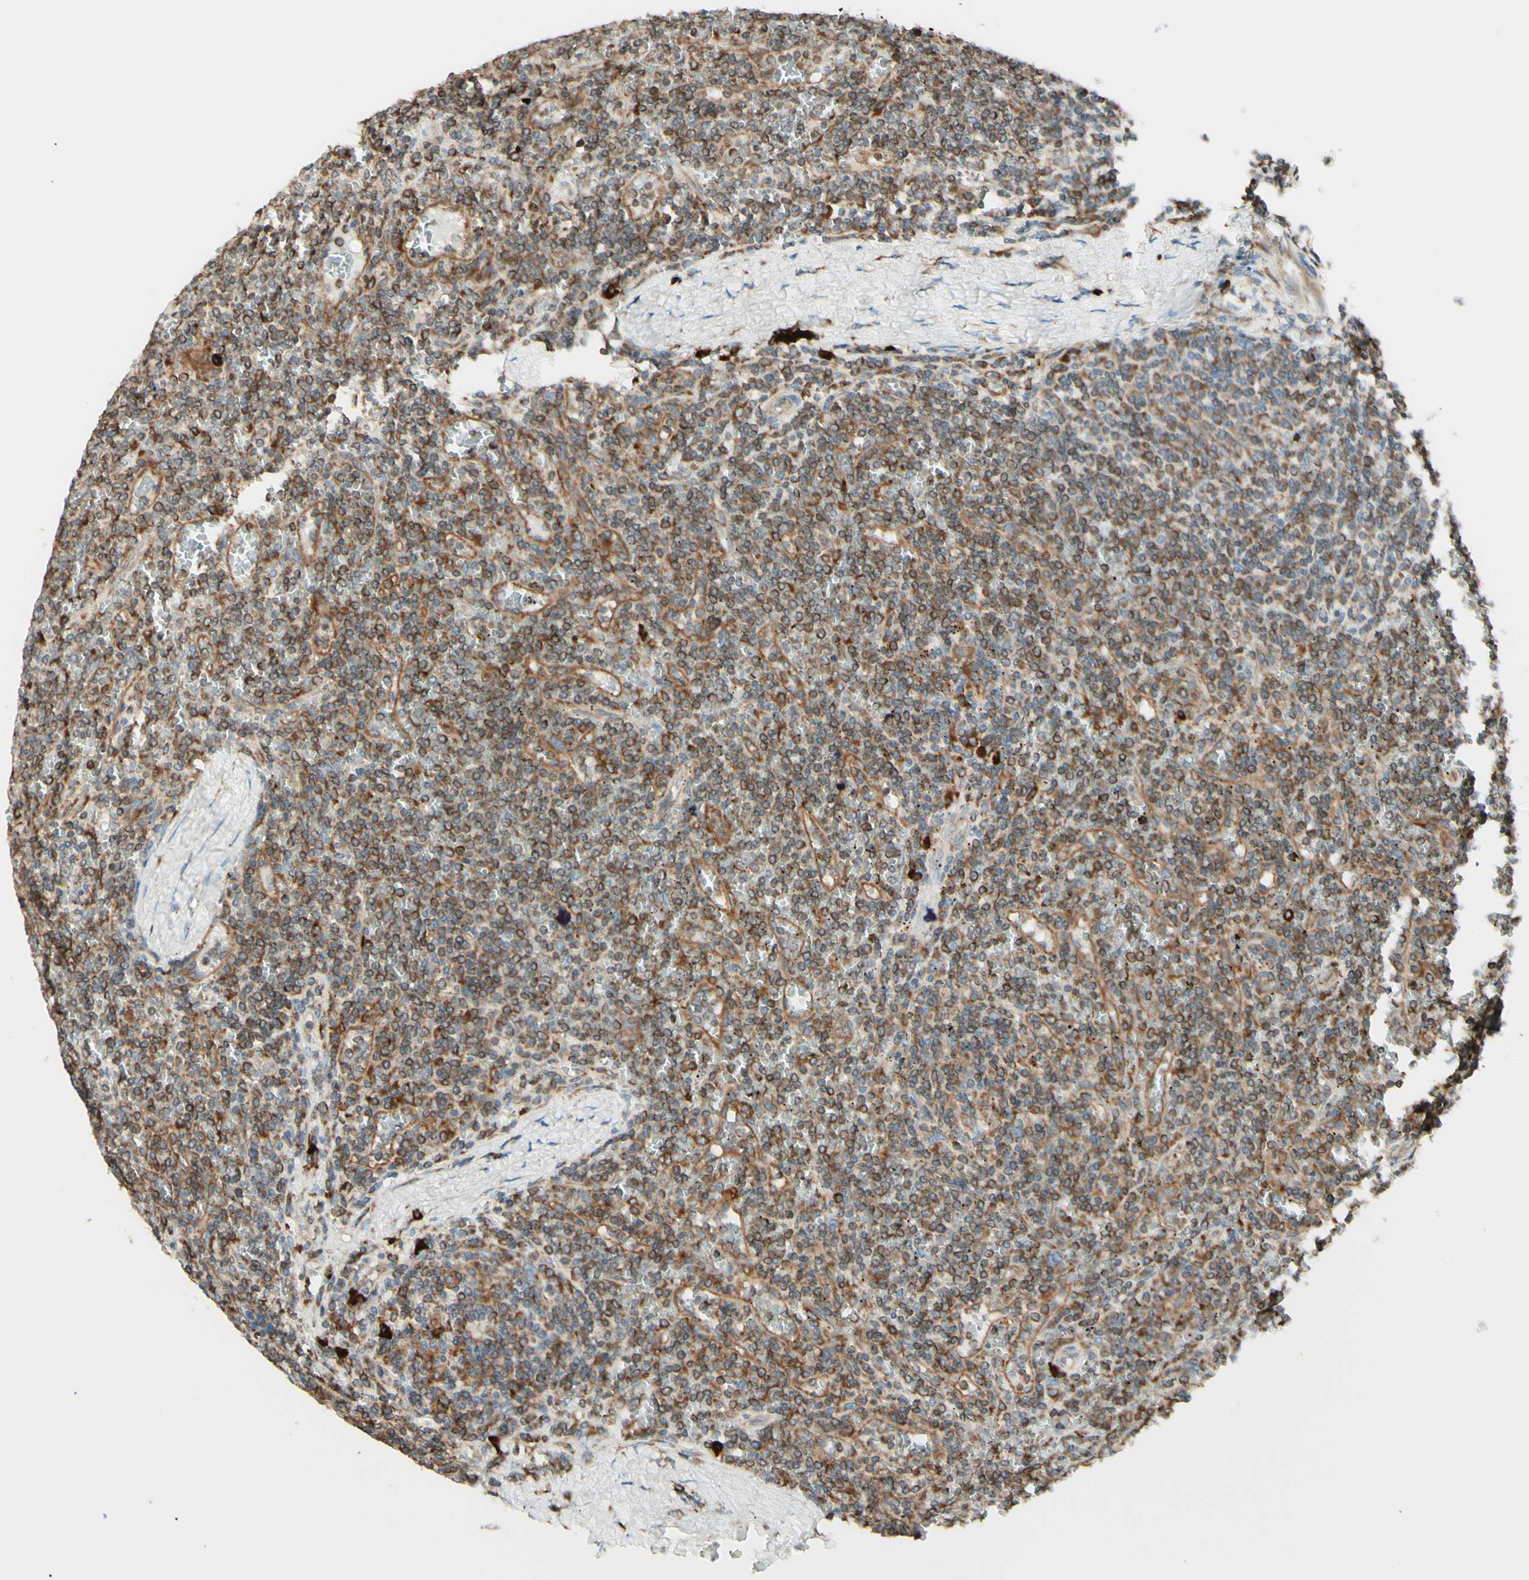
{"staining": {"intensity": "moderate", "quantity": ">75%", "location": "cytoplasmic/membranous"}, "tissue": "lymphoma", "cell_type": "Tumor cells", "image_type": "cancer", "snomed": [{"axis": "morphology", "description": "Malignant lymphoma, non-Hodgkin's type, Low grade"}, {"axis": "topography", "description": "Spleen"}], "caption": "Immunohistochemistry (IHC) of human lymphoma demonstrates medium levels of moderate cytoplasmic/membranous positivity in approximately >75% of tumor cells. (DAB = brown stain, brightfield microscopy at high magnification).", "gene": "DNAJB11", "patient": {"sex": "female", "age": 19}}